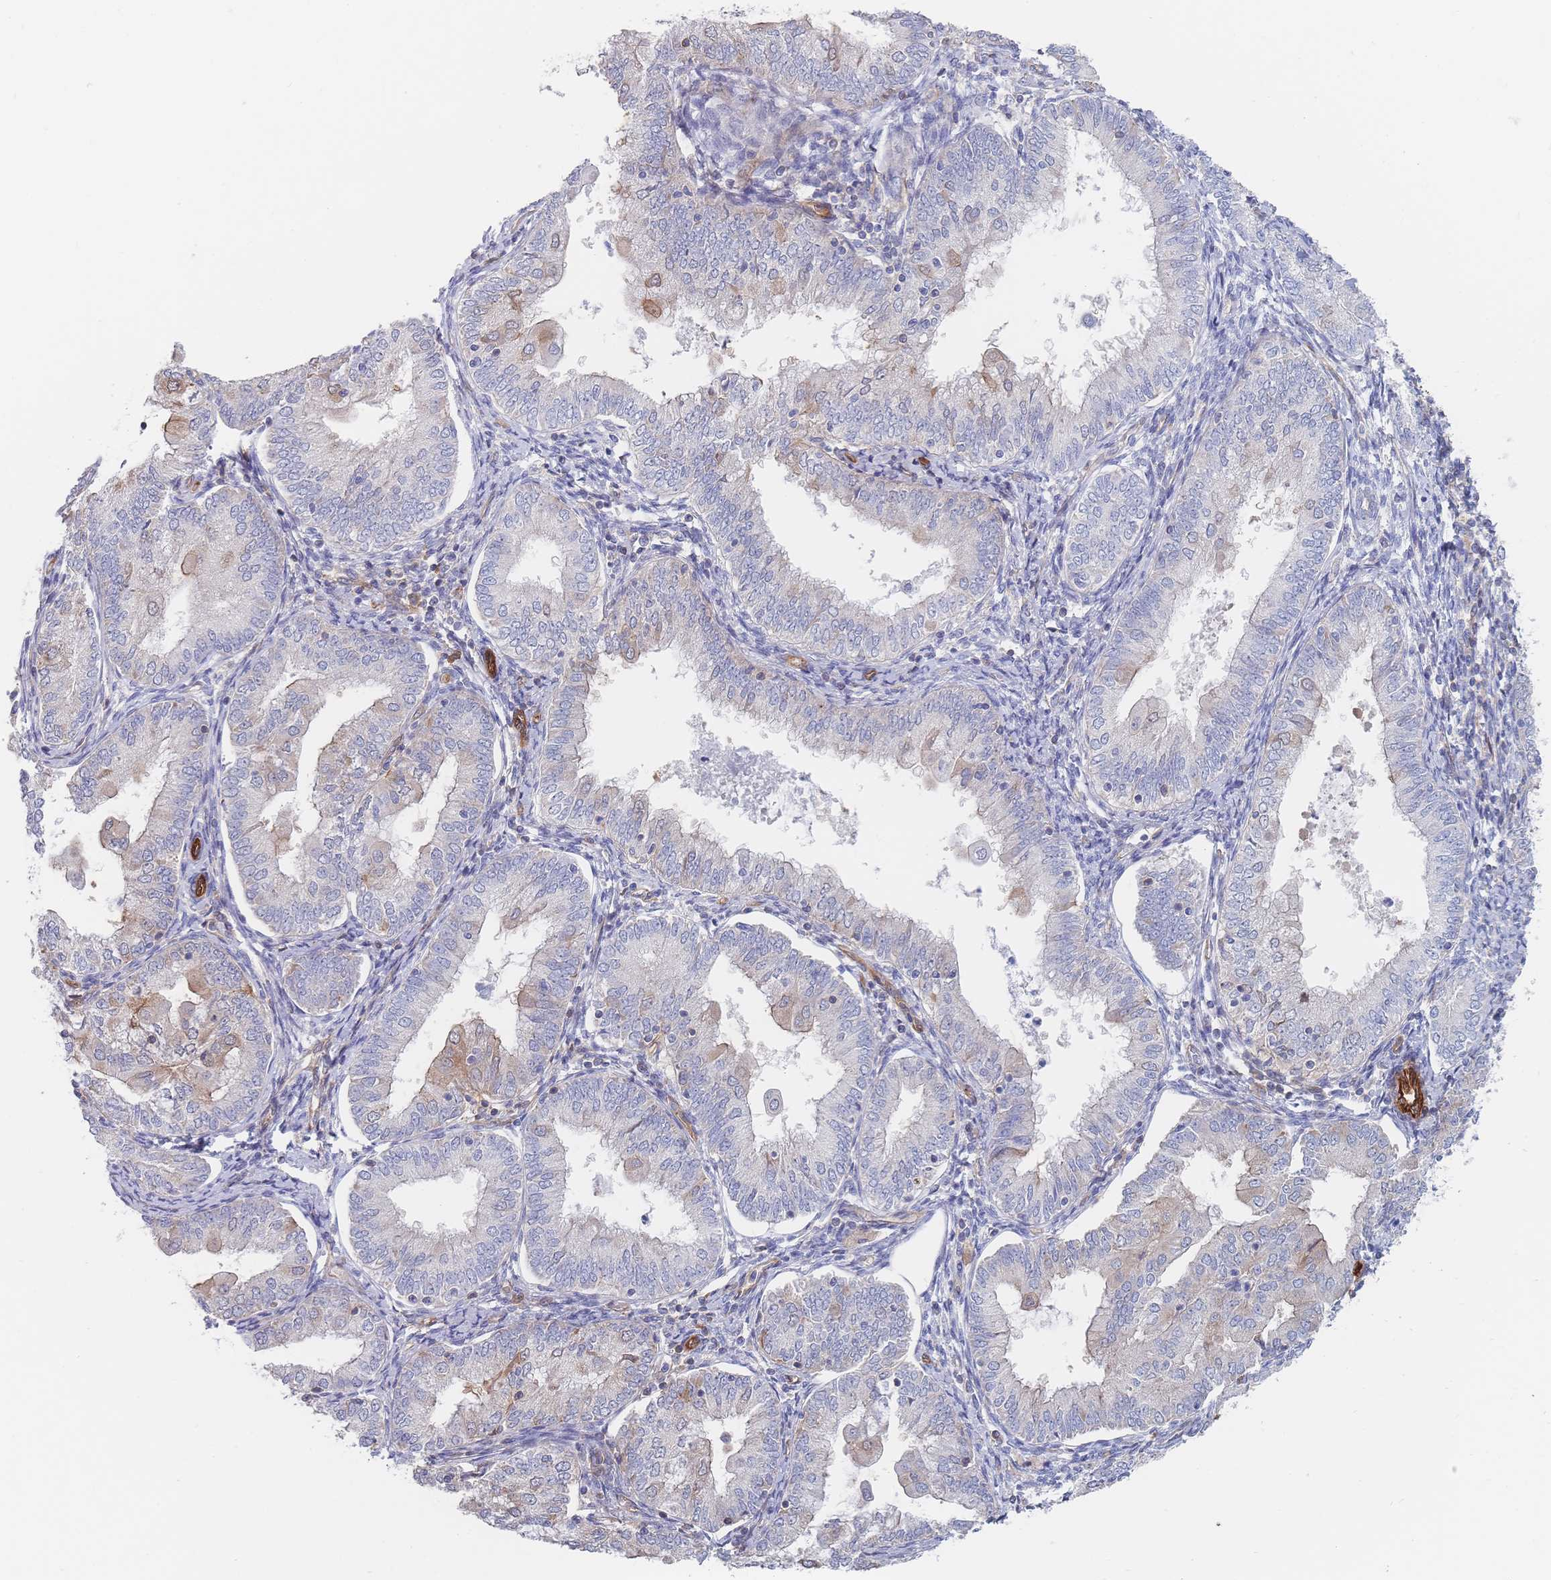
{"staining": {"intensity": "weak", "quantity": "<25%", "location": "cytoplasmic/membranous"}, "tissue": "endometrial cancer", "cell_type": "Tumor cells", "image_type": "cancer", "snomed": [{"axis": "morphology", "description": "Adenocarcinoma, NOS"}, {"axis": "topography", "description": "Endometrium"}], "caption": "This photomicrograph is of endometrial adenocarcinoma stained with immunohistochemistry to label a protein in brown with the nuclei are counter-stained blue. There is no expression in tumor cells.", "gene": "G6PC1", "patient": {"sex": "female", "age": 55}}